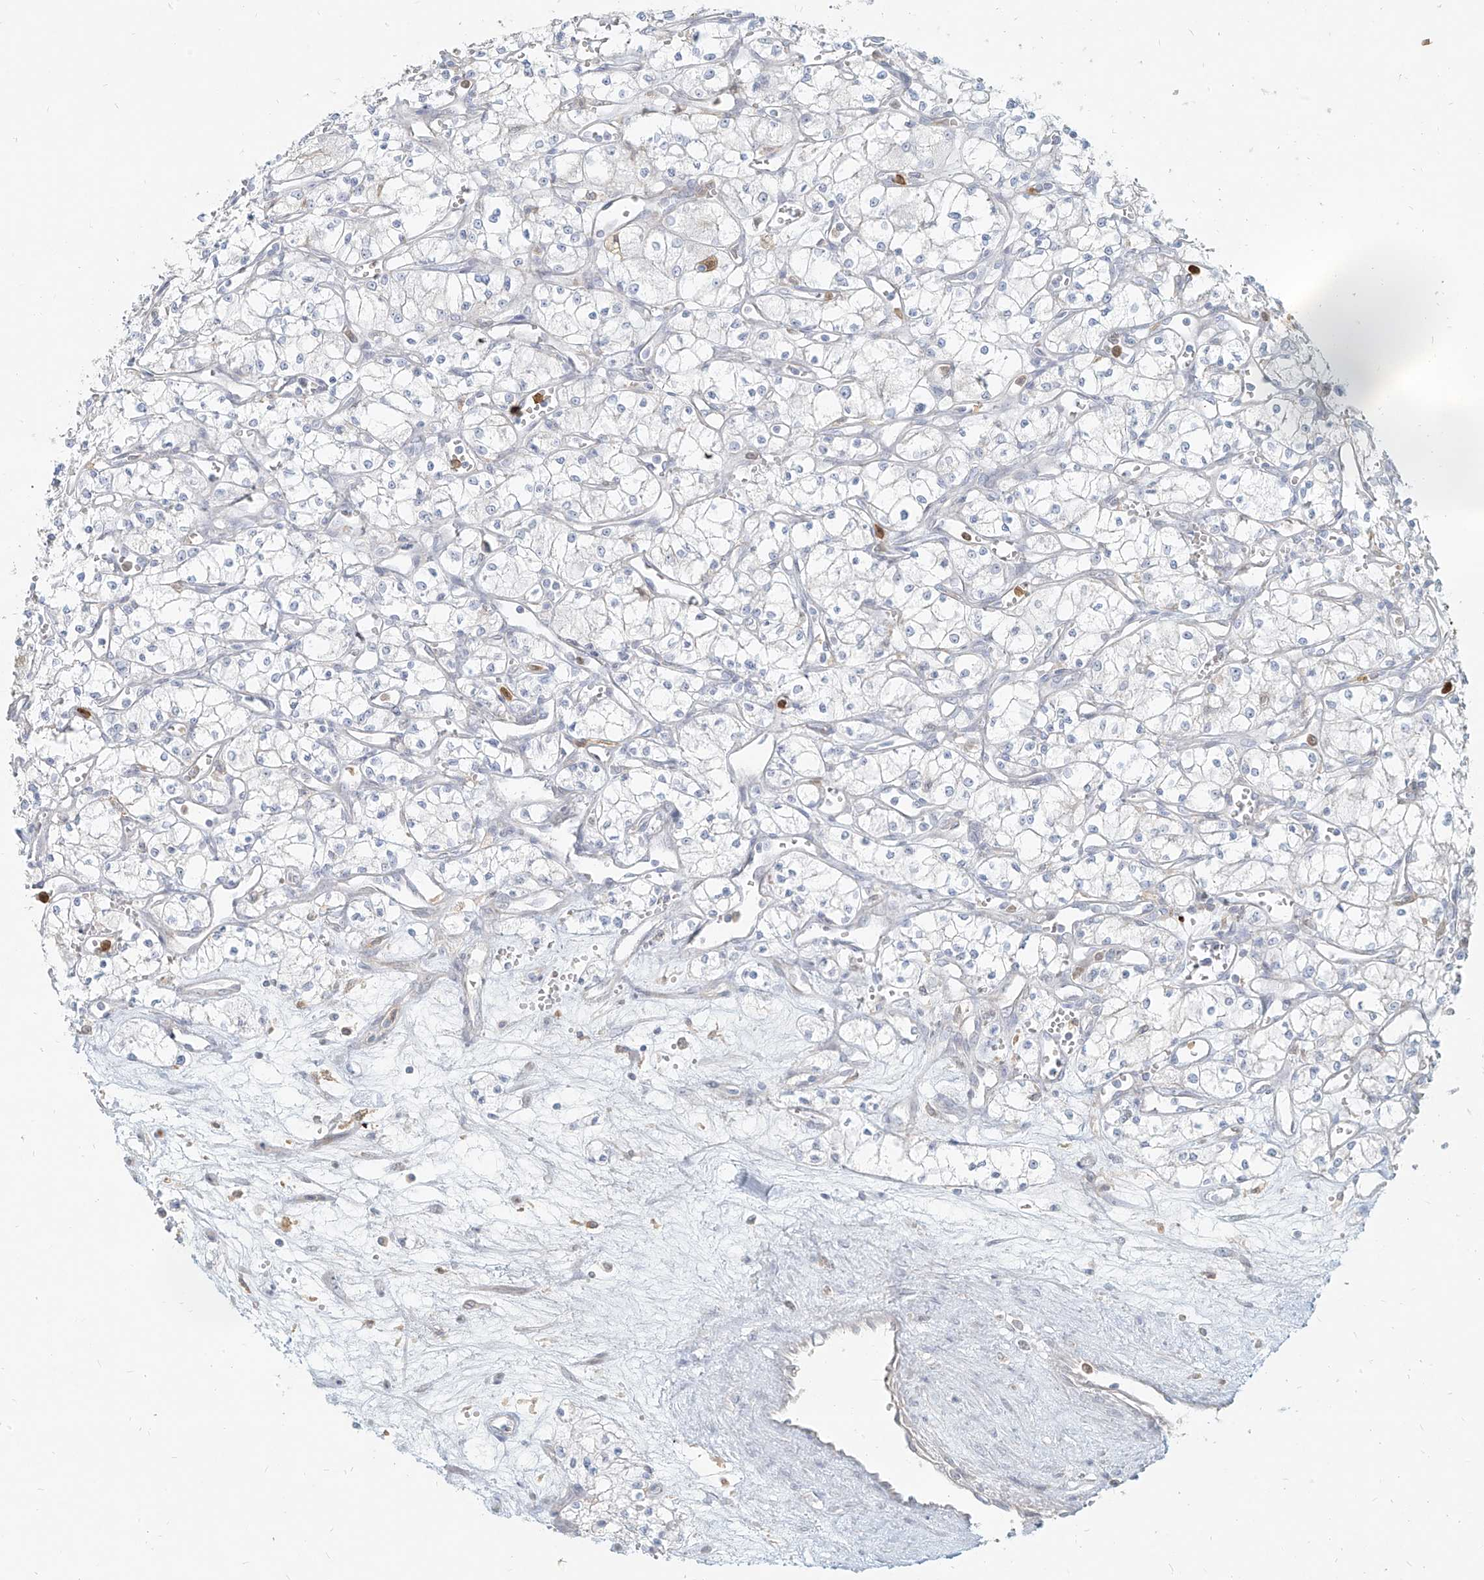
{"staining": {"intensity": "negative", "quantity": "none", "location": "none"}, "tissue": "renal cancer", "cell_type": "Tumor cells", "image_type": "cancer", "snomed": [{"axis": "morphology", "description": "Adenocarcinoma, NOS"}, {"axis": "topography", "description": "Kidney"}], "caption": "IHC of human renal cancer displays no positivity in tumor cells. Brightfield microscopy of immunohistochemistry stained with DAB (brown) and hematoxylin (blue), captured at high magnification.", "gene": "PGD", "patient": {"sex": "male", "age": 59}}